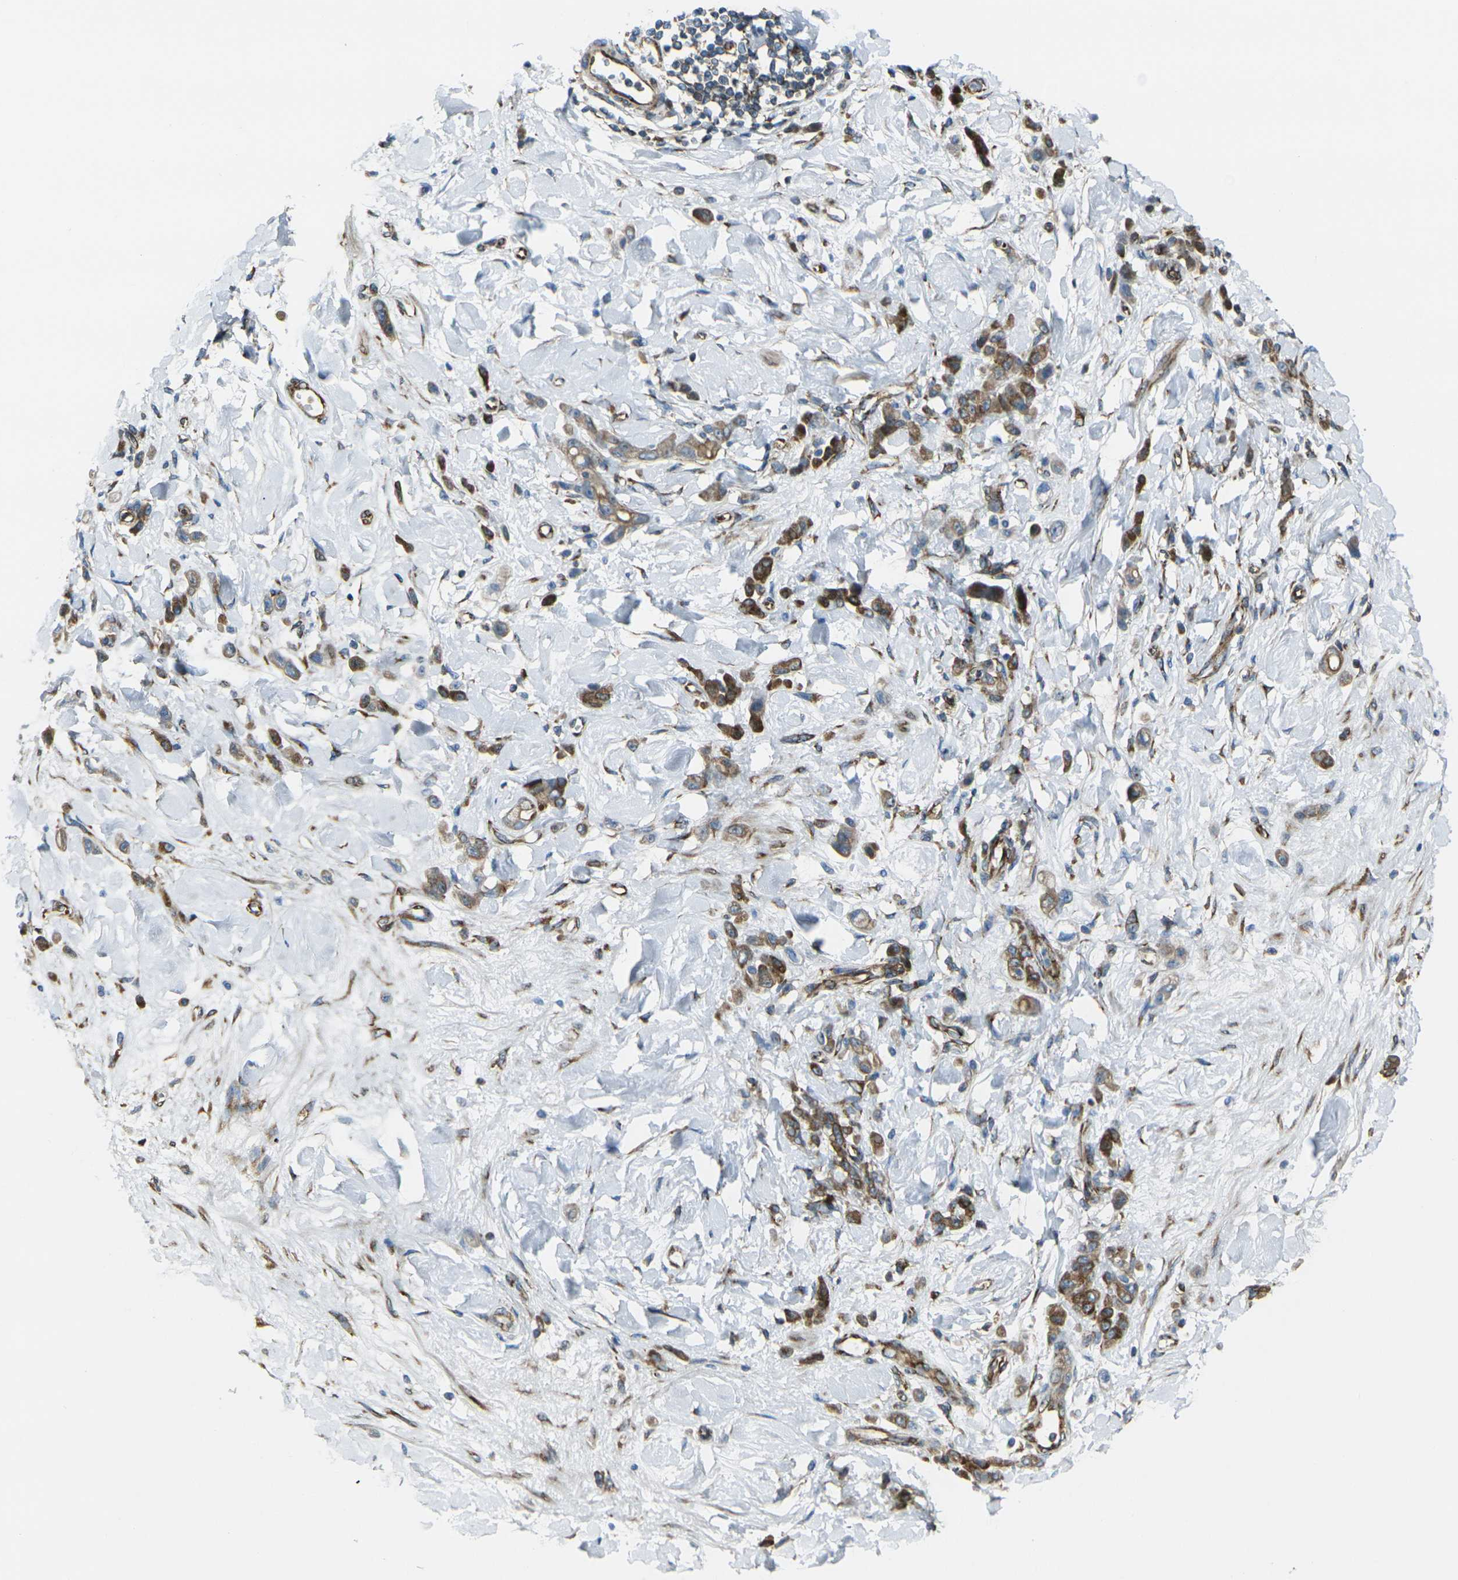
{"staining": {"intensity": "moderate", "quantity": ">75%", "location": "cytoplasmic/membranous"}, "tissue": "stomach cancer", "cell_type": "Tumor cells", "image_type": "cancer", "snomed": [{"axis": "morphology", "description": "Normal tissue, NOS"}, {"axis": "morphology", "description": "Adenocarcinoma, NOS"}, {"axis": "topography", "description": "Stomach"}], "caption": "Approximately >75% of tumor cells in adenocarcinoma (stomach) reveal moderate cytoplasmic/membranous protein expression as visualized by brown immunohistochemical staining.", "gene": "CELSR2", "patient": {"sex": "male", "age": 82}}